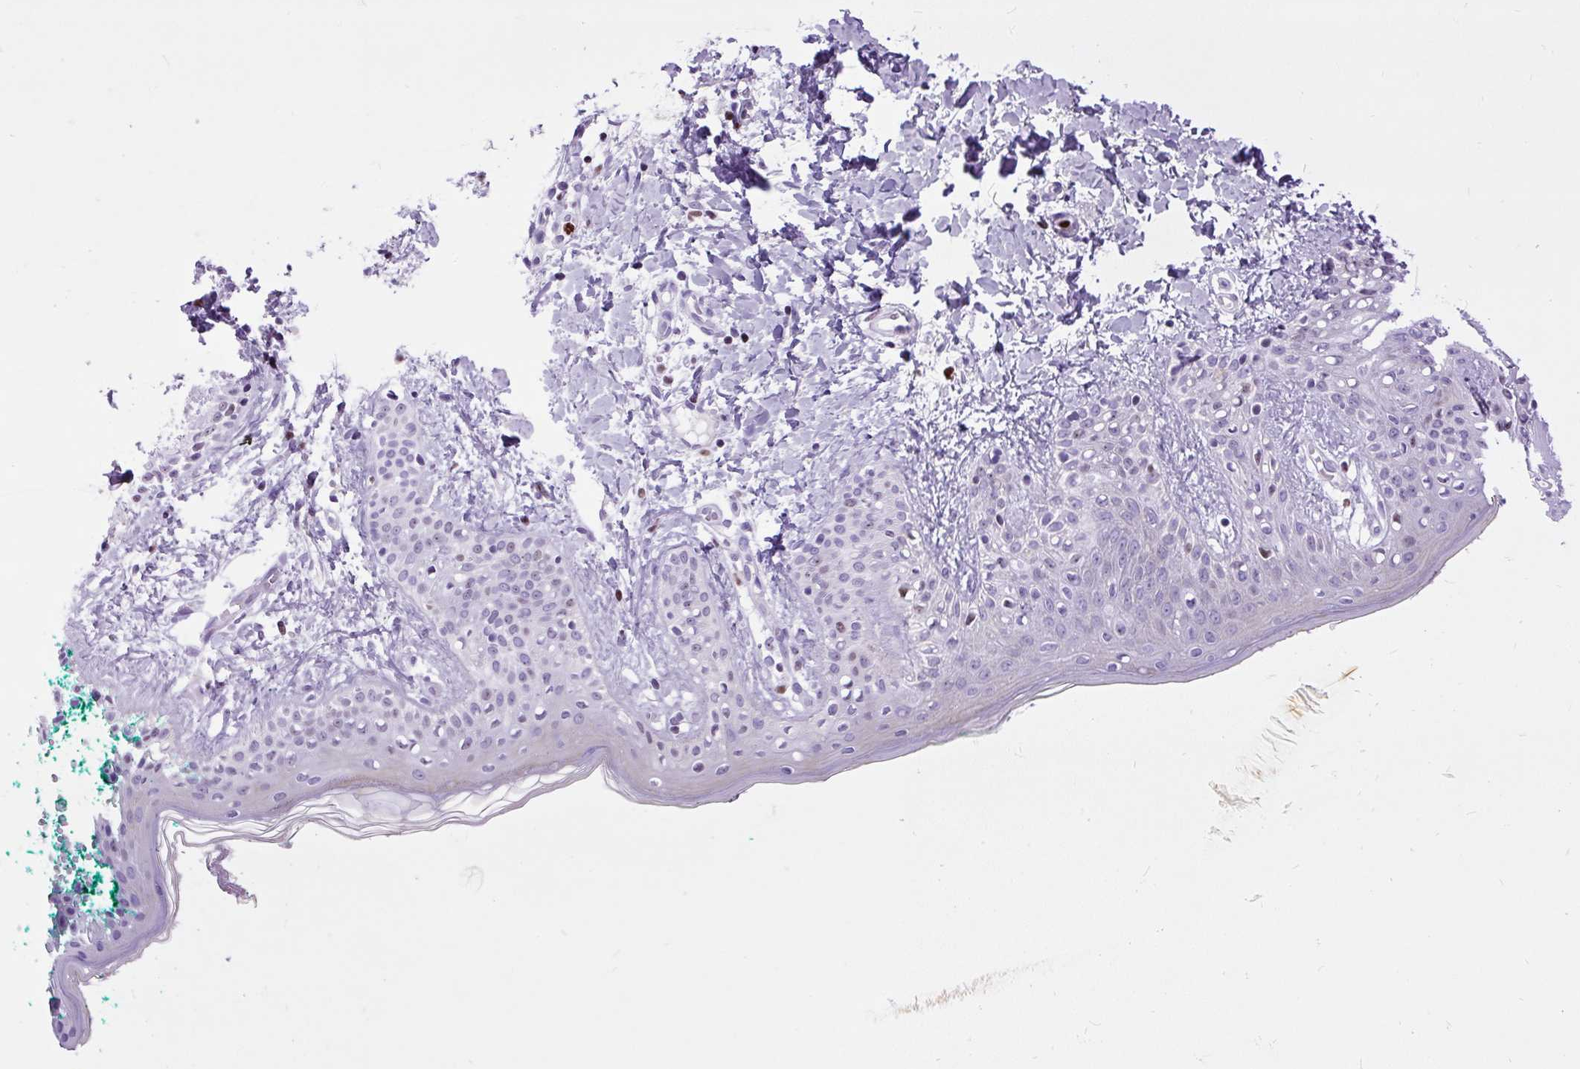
{"staining": {"intensity": "negative", "quantity": "none", "location": "none"}, "tissue": "skin", "cell_type": "Fibroblasts", "image_type": "normal", "snomed": [{"axis": "morphology", "description": "Normal tissue, NOS"}, {"axis": "topography", "description": "Skin"}], "caption": "Human skin stained for a protein using immunohistochemistry (IHC) reveals no expression in fibroblasts.", "gene": "SPC24", "patient": {"sex": "male", "age": 16}}